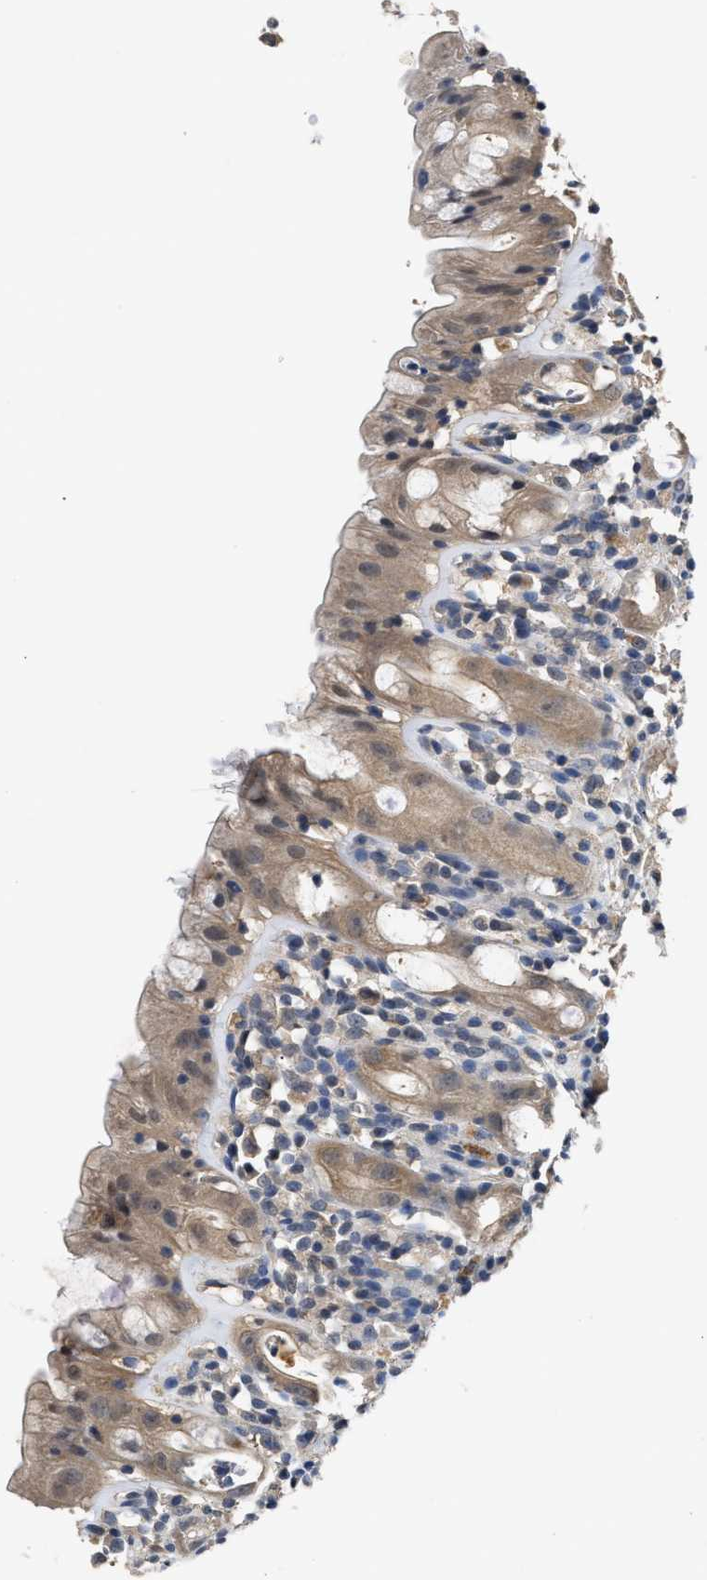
{"staining": {"intensity": "moderate", "quantity": ">75%", "location": "cytoplasmic/membranous"}, "tissue": "rectum", "cell_type": "Glandular cells", "image_type": "normal", "snomed": [{"axis": "morphology", "description": "Normal tissue, NOS"}, {"axis": "topography", "description": "Rectum"}], "caption": "A high-resolution photomicrograph shows IHC staining of unremarkable rectum, which shows moderate cytoplasmic/membranous positivity in approximately >75% of glandular cells.", "gene": "INHA", "patient": {"sex": "male", "age": 44}}